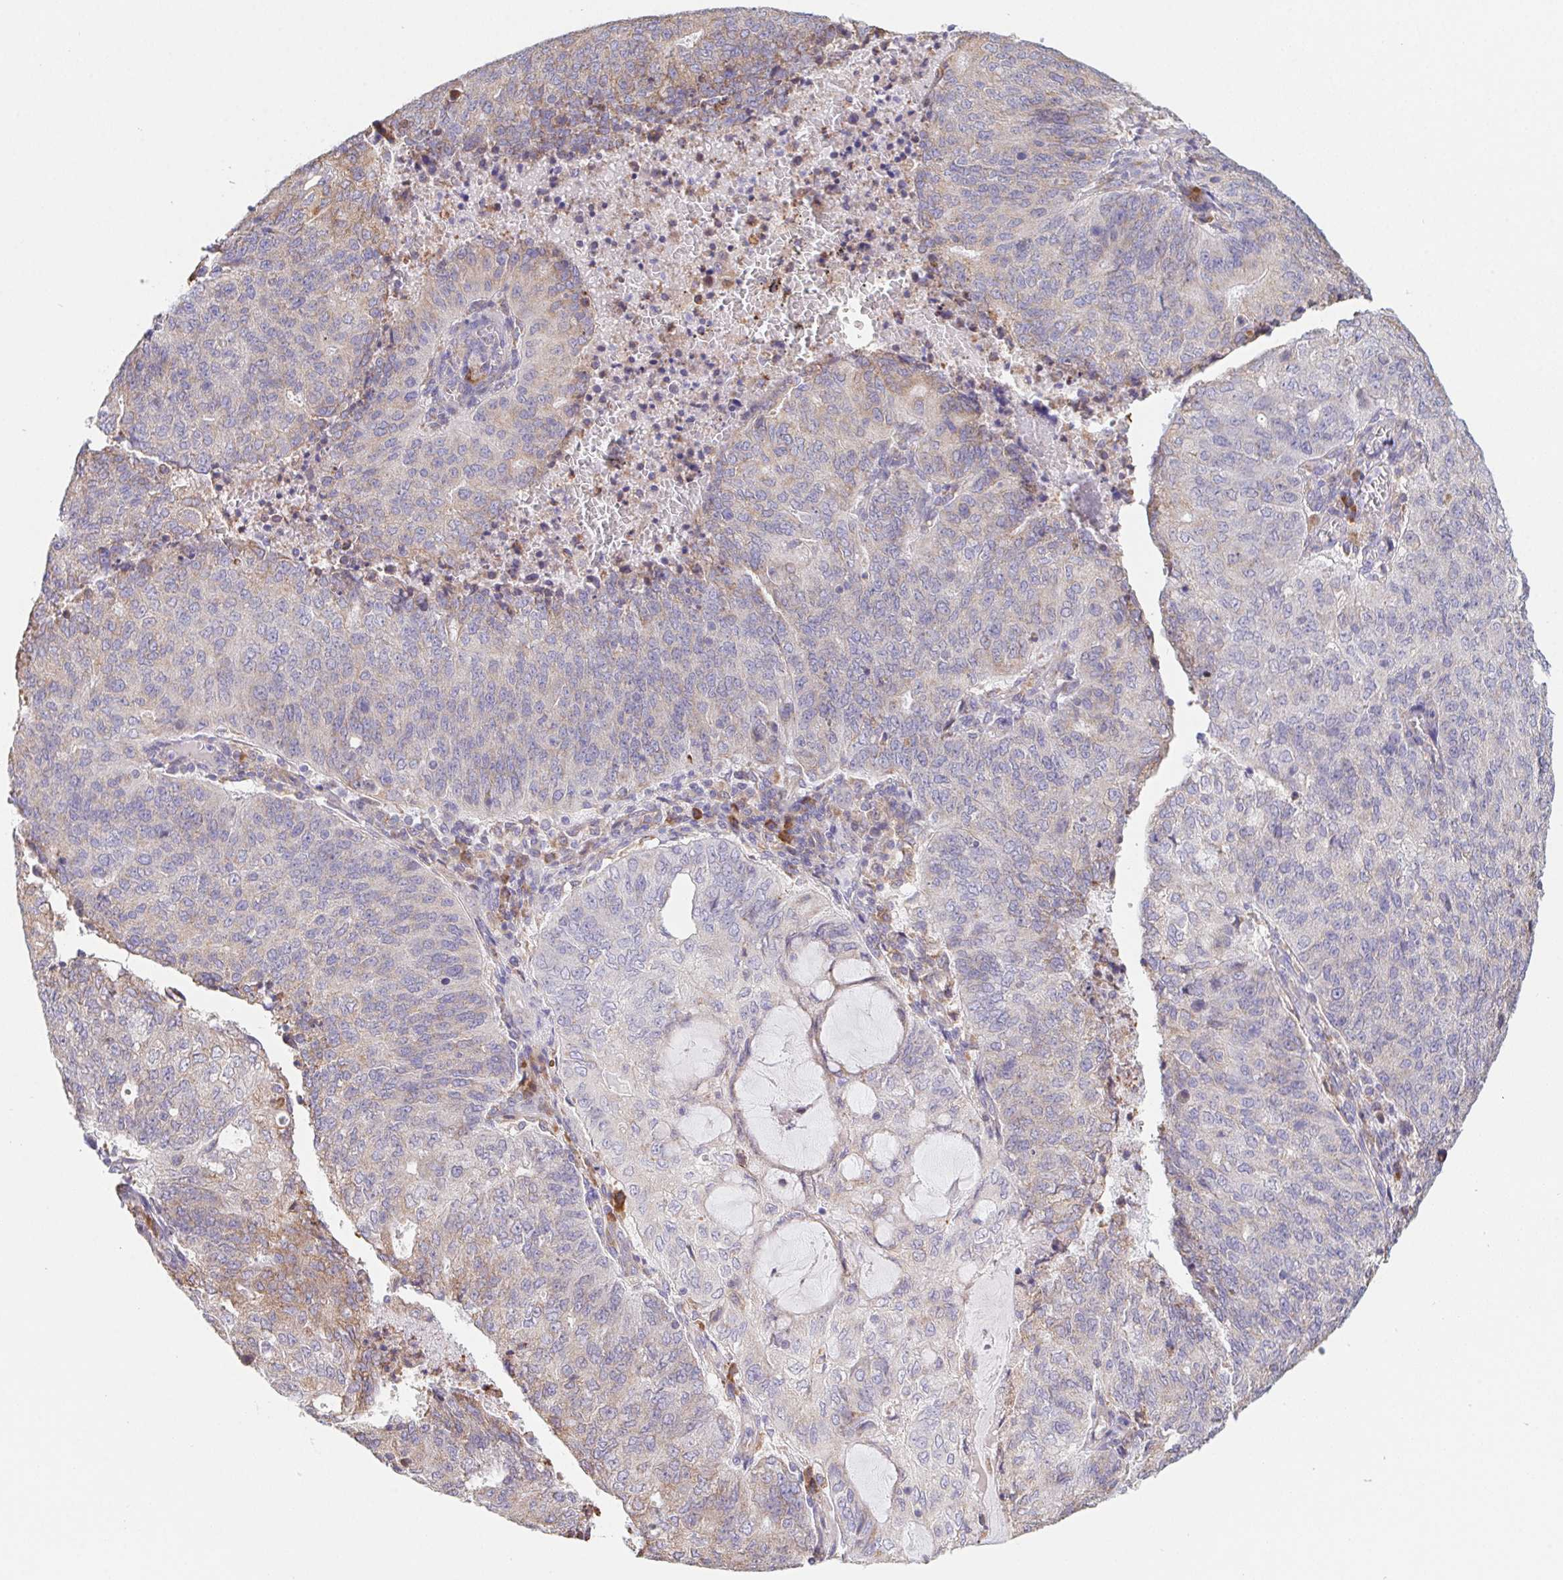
{"staining": {"intensity": "moderate", "quantity": "<25%", "location": "cytoplasmic/membranous"}, "tissue": "endometrial cancer", "cell_type": "Tumor cells", "image_type": "cancer", "snomed": [{"axis": "morphology", "description": "Adenocarcinoma, NOS"}, {"axis": "topography", "description": "Endometrium"}], "caption": "Protein staining shows moderate cytoplasmic/membranous staining in approximately <25% of tumor cells in adenocarcinoma (endometrial).", "gene": "ADAM8", "patient": {"sex": "female", "age": 82}}